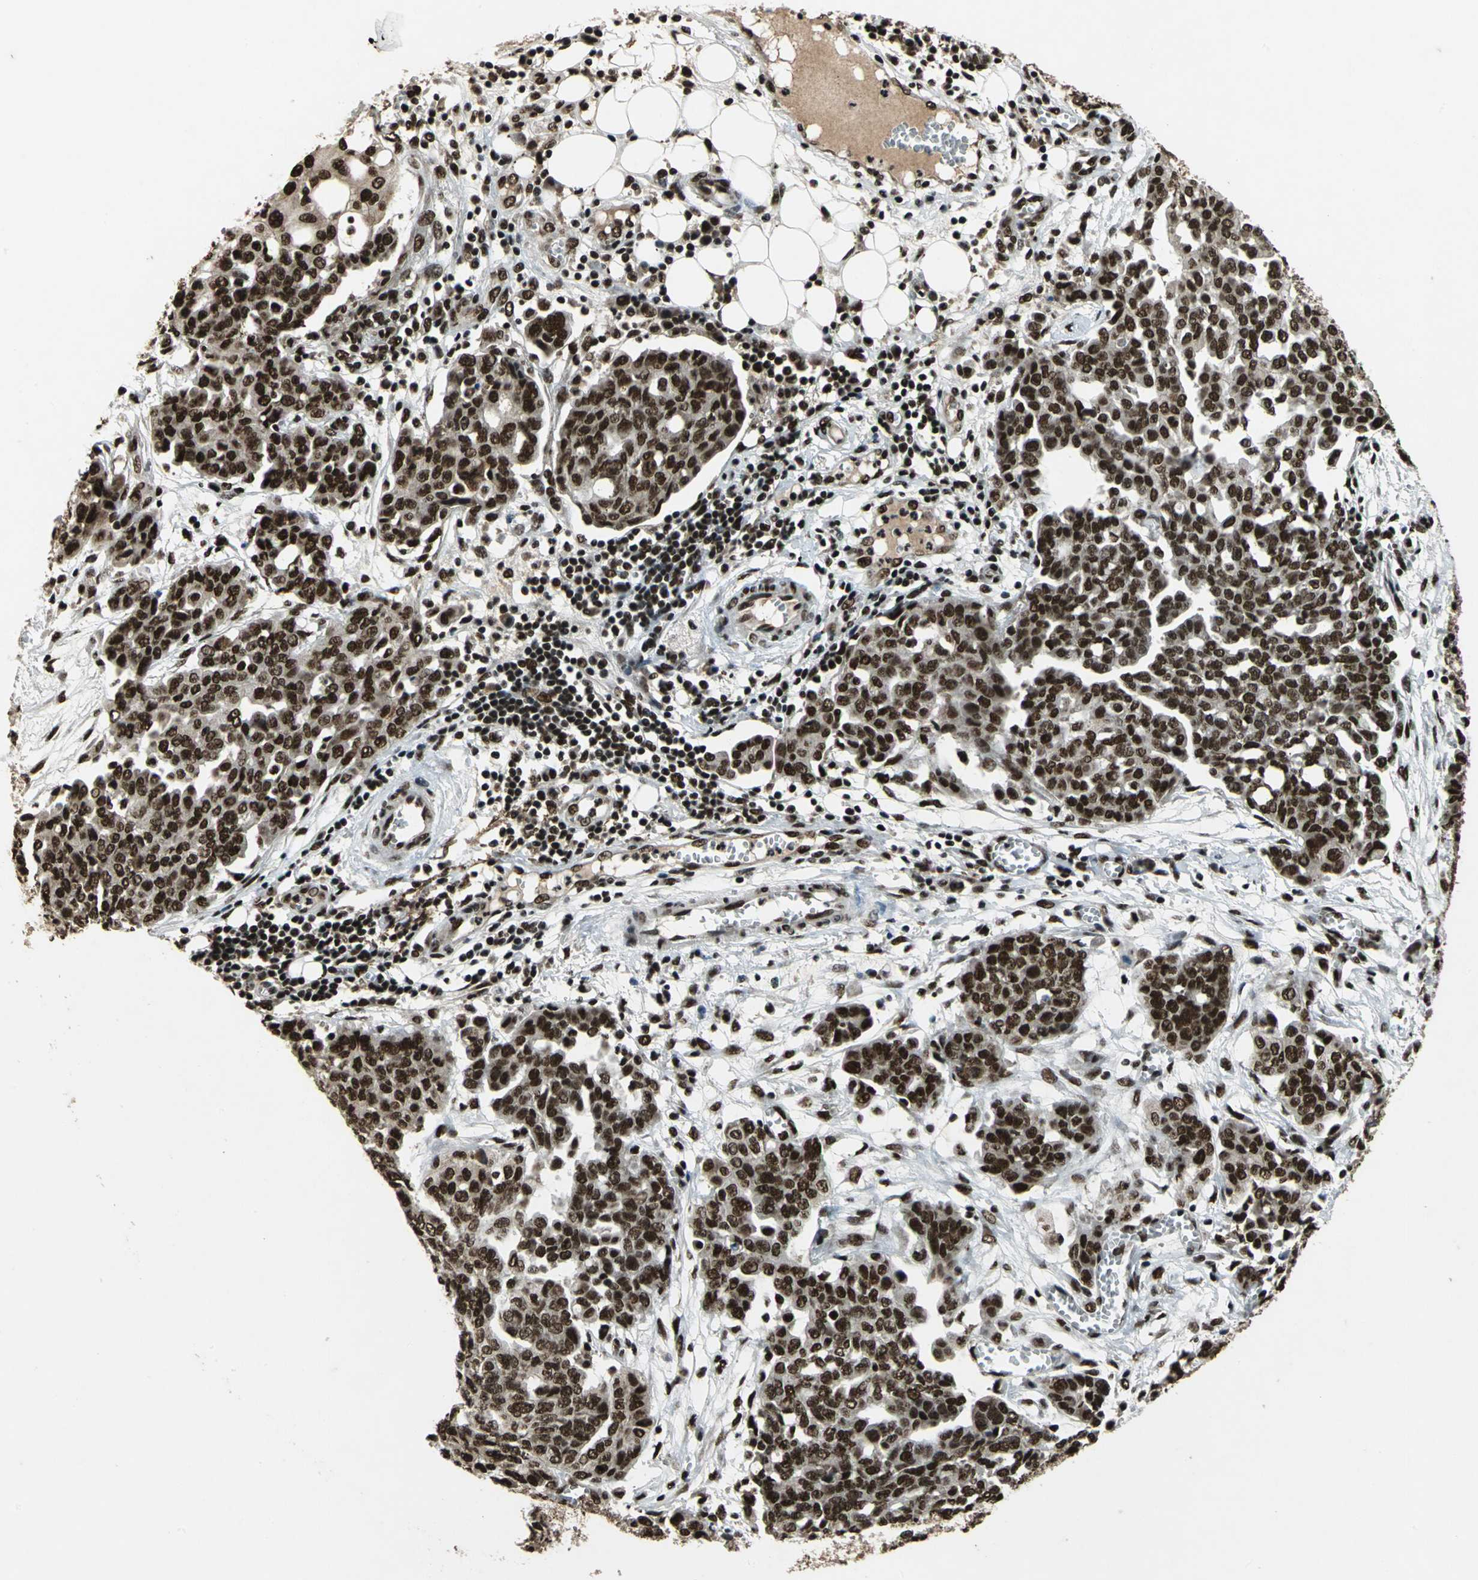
{"staining": {"intensity": "strong", "quantity": ">75%", "location": "nuclear"}, "tissue": "ovarian cancer", "cell_type": "Tumor cells", "image_type": "cancer", "snomed": [{"axis": "morphology", "description": "Cystadenocarcinoma, serous, NOS"}, {"axis": "topography", "description": "Soft tissue"}, {"axis": "topography", "description": "Ovary"}], "caption": "DAB (3,3'-diaminobenzidine) immunohistochemical staining of human ovarian cancer (serous cystadenocarcinoma) demonstrates strong nuclear protein expression in approximately >75% of tumor cells.", "gene": "MTA2", "patient": {"sex": "female", "age": 57}}